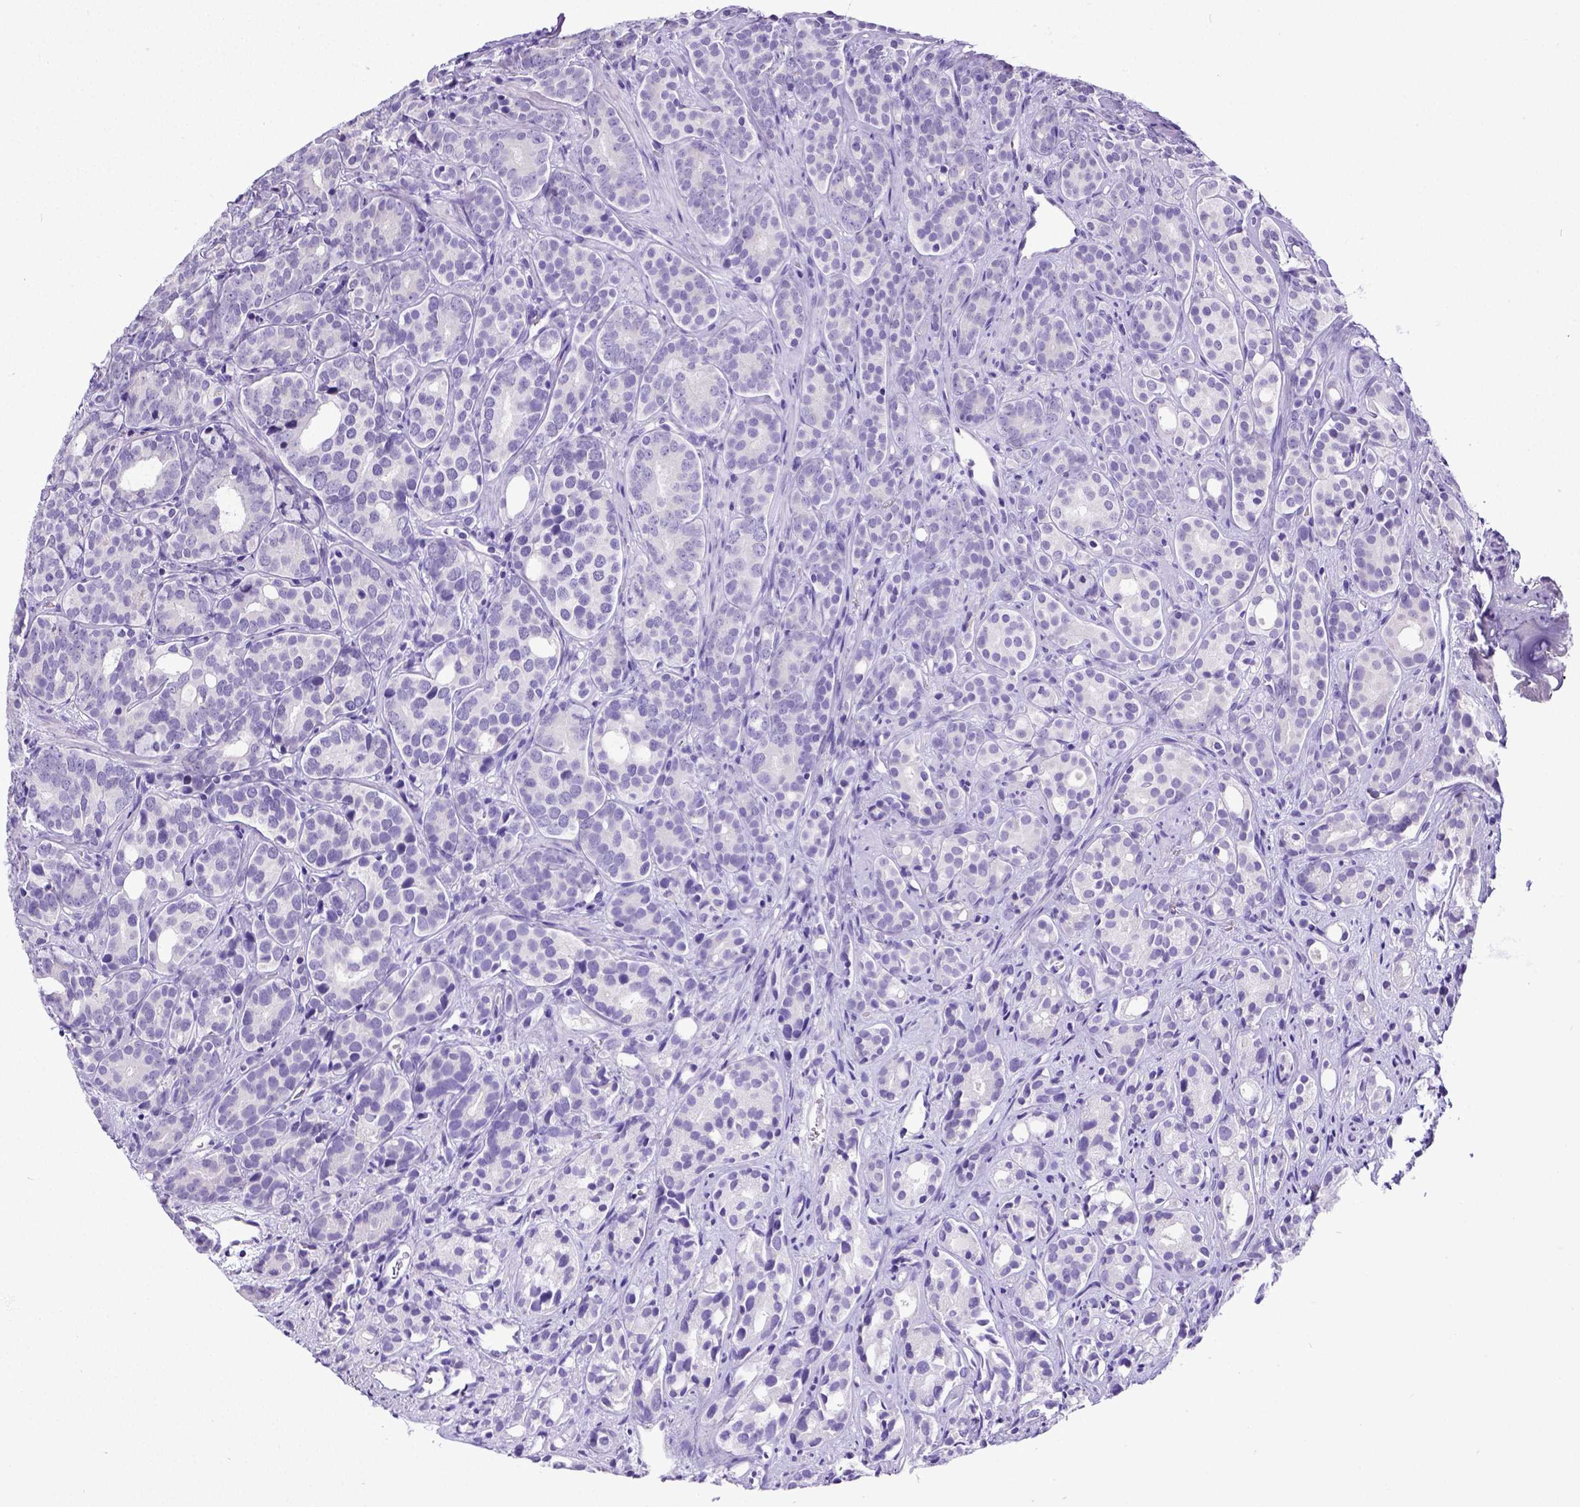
{"staining": {"intensity": "negative", "quantity": "none", "location": "none"}, "tissue": "prostate cancer", "cell_type": "Tumor cells", "image_type": "cancer", "snomed": [{"axis": "morphology", "description": "Adenocarcinoma, High grade"}, {"axis": "topography", "description": "Prostate"}], "caption": "Immunohistochemical staining of human high-grade adenocarcinoma (prostate) displays no significant expression in tumor cells. (Immunohistochemistry, brightfield microscopy, high magnification).", "gene": "SATB2", "patient": {"sex": "male", "age": 84}}